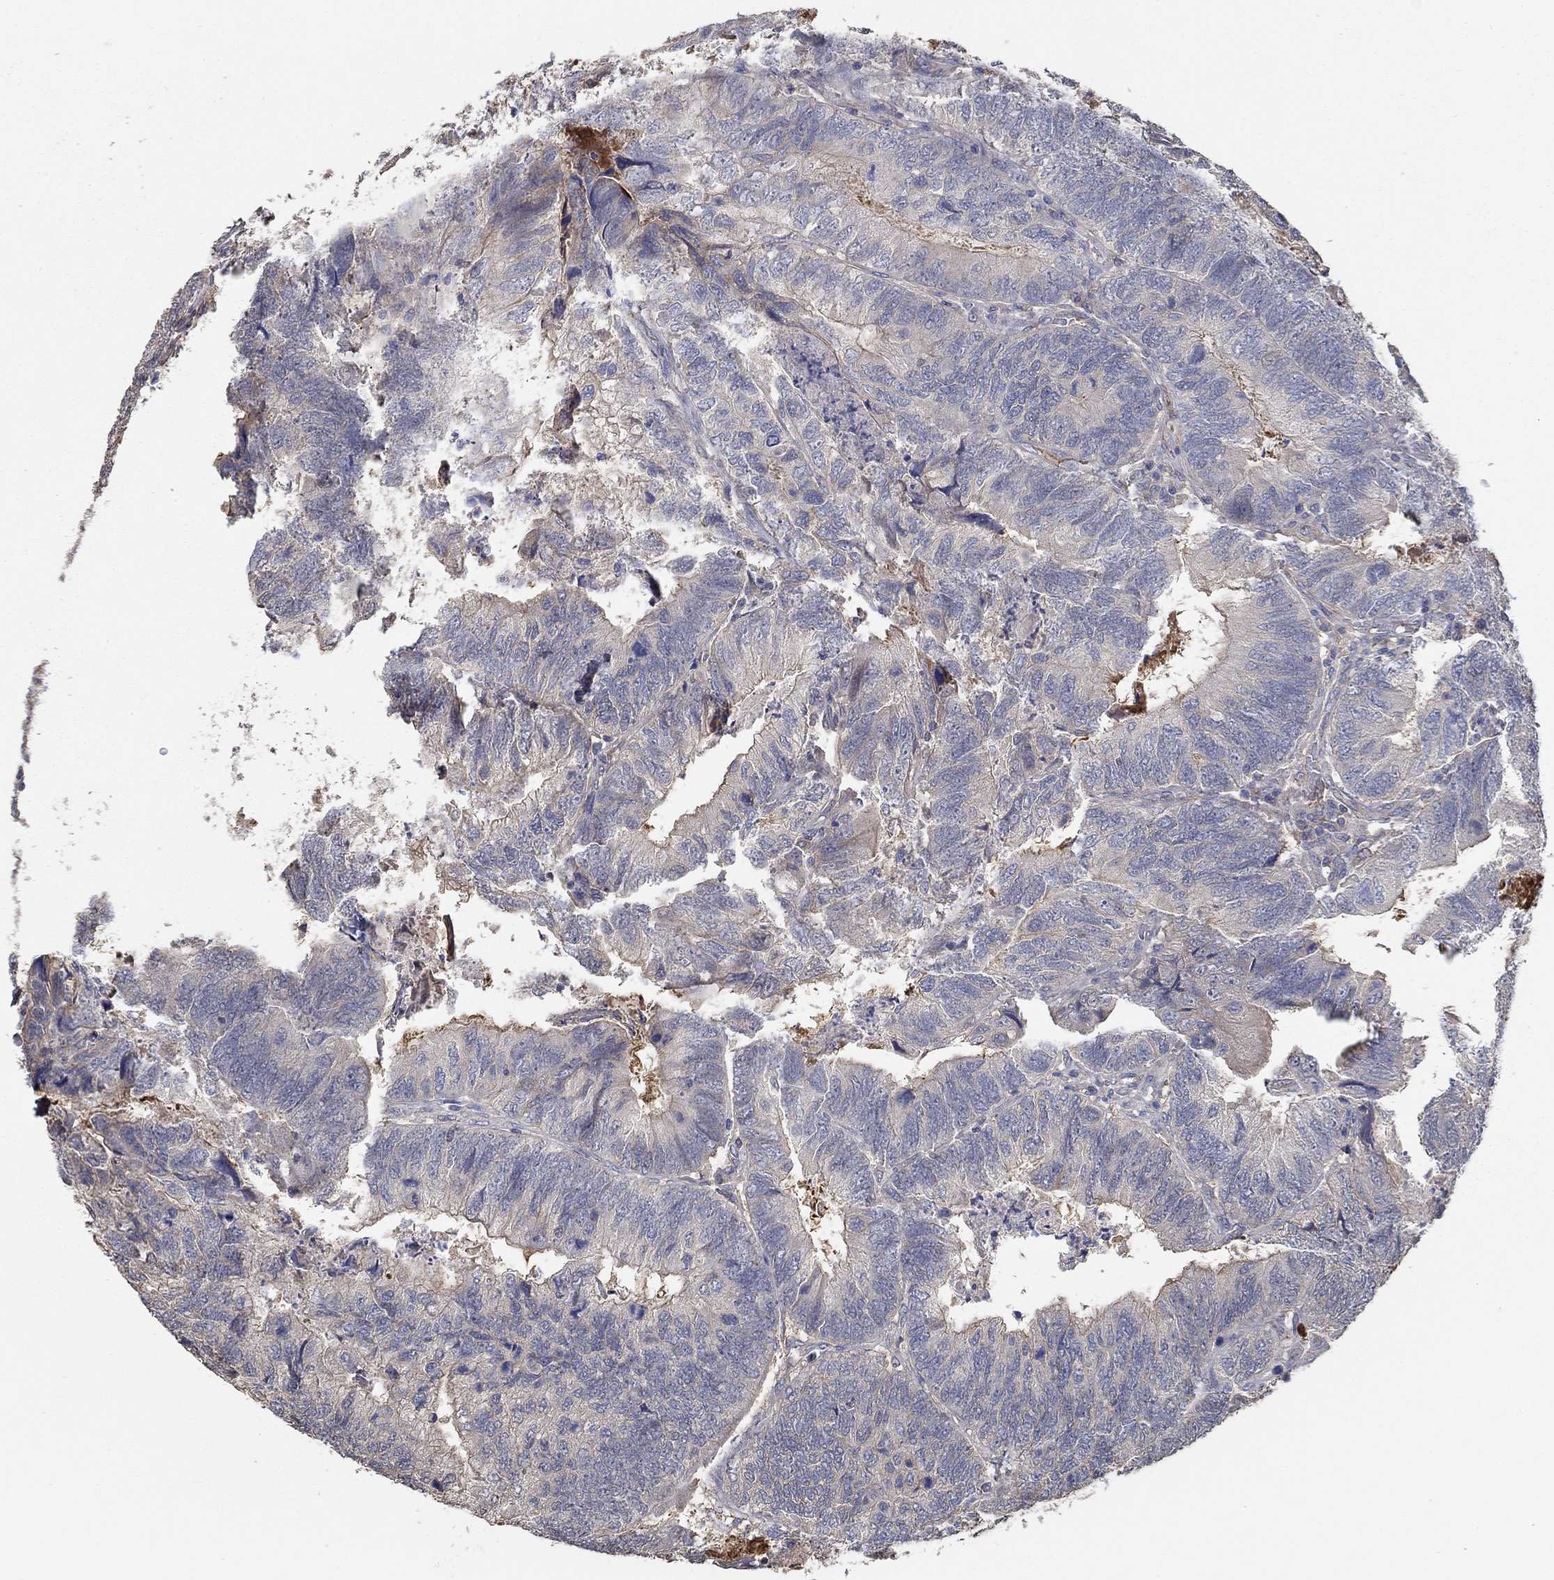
{"staining": {"intensity": "negative", "quantity": "none", "location": "none"}, "tissue": "colorectal cancer", "cell_type": "Tumor cells", "image_type": "cancer", "snomed": [{"axis": "morphology", "description": "Adenocarcinoma, NOS"}, {"axis": "topography", "description": "Colon"}], "caption": "Adenocarcinoma (colorectal) was stained to show a protein in brown. There is no significant expression in tumor cells.", "gene": "IL10", "patient": {"sex": "female", "age": 67}}